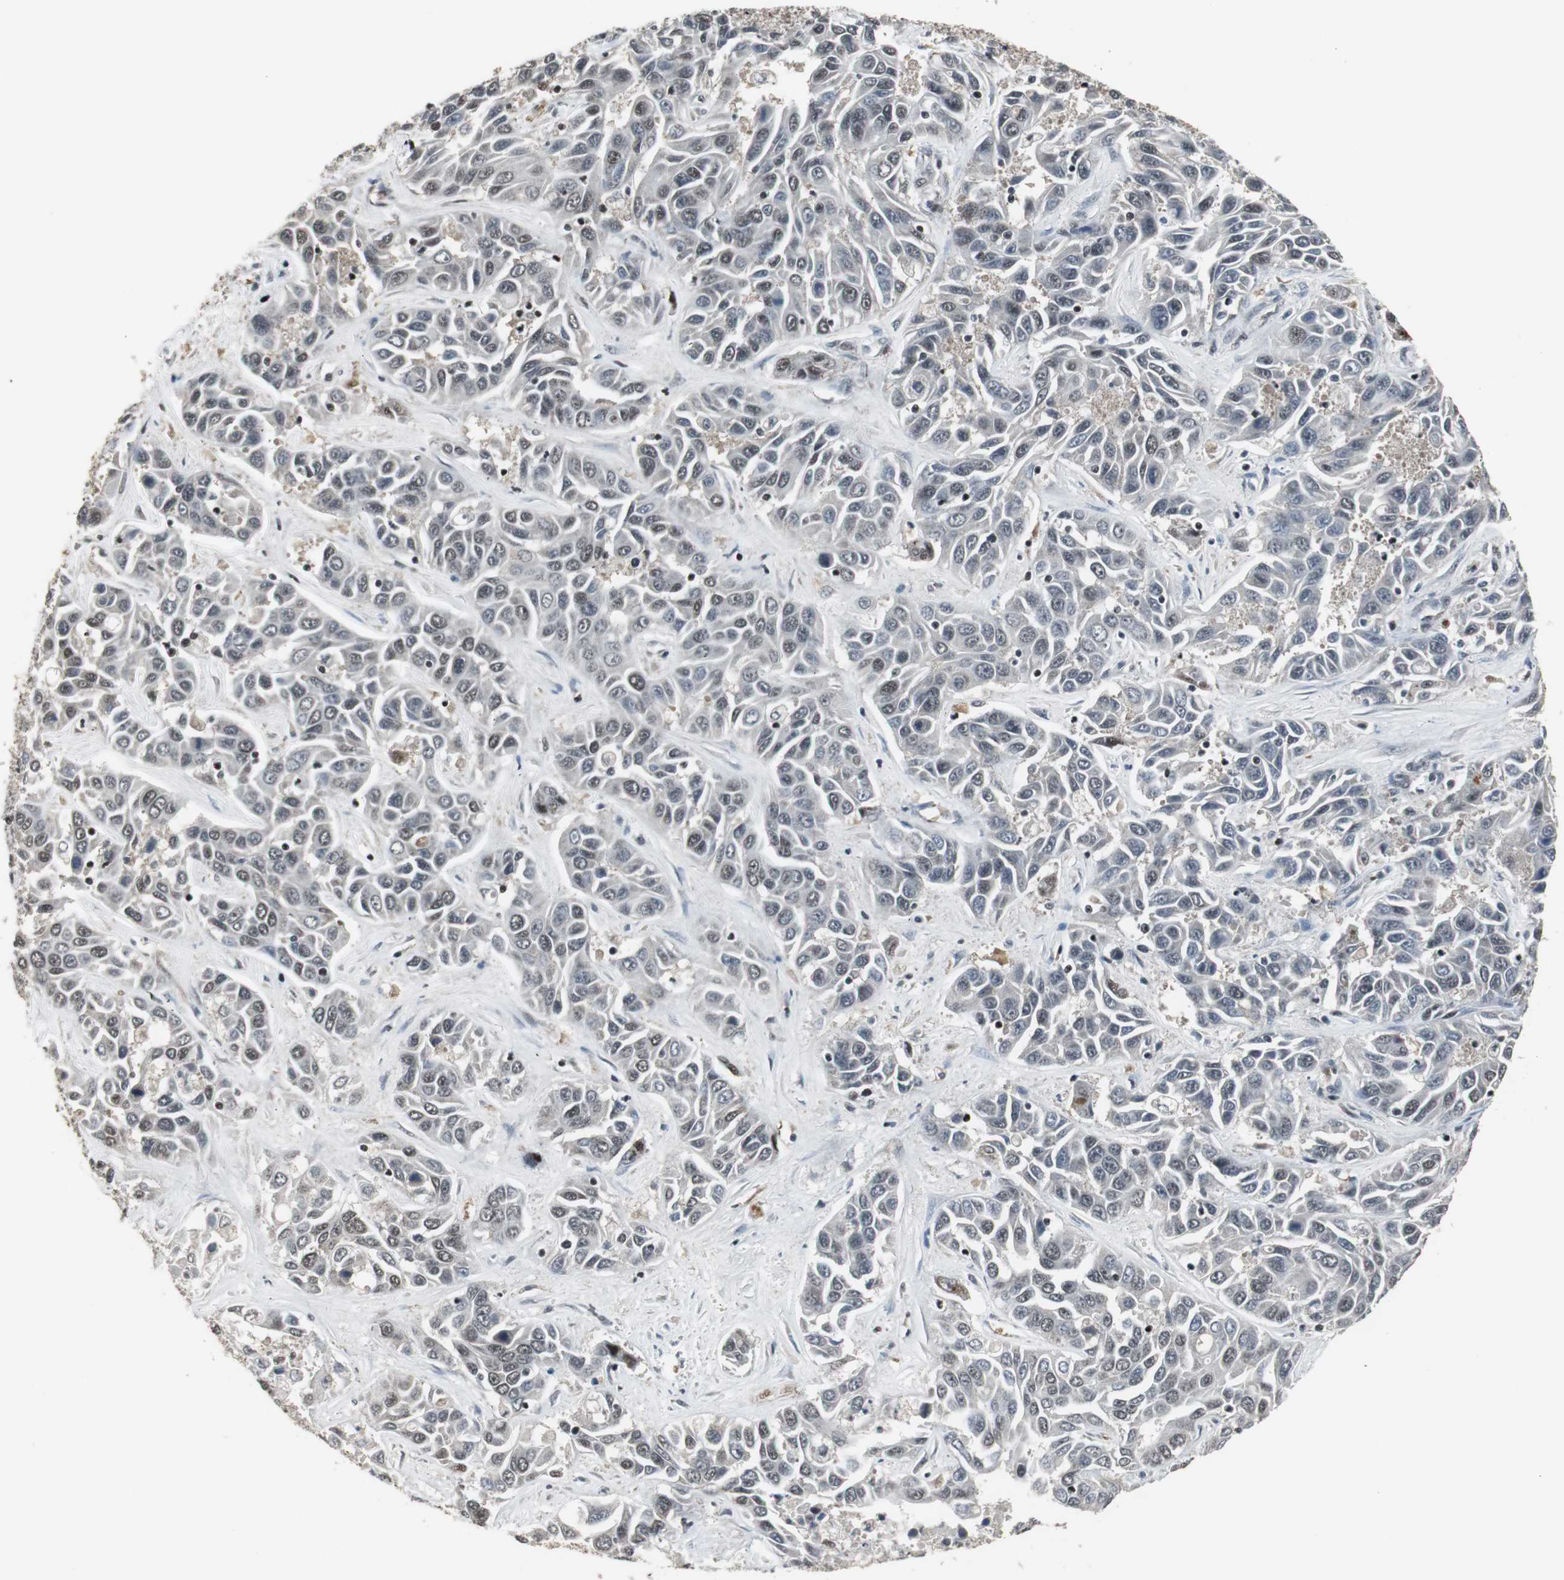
{"staining": {"intensity": "moderate", "quantity": "<25%", "location": "nuclear"}, "tissue": "liver cancer", "cell_type": "Tumor cells", "image_type": "cancer", "snomed": [{"axis": "morphology", "description": "Cholangiocarcinoma"}, {"axis": "topography", "description": "Liver"}], "caption": "Liver cancer (cholangiocarcinoma) was stained to show a protein in brown. There is low levels of moderate nuclear staining in about <25% of tumor cells. (DAB (3,3'-diaminobenzidine) = brown stain, brightfield microscopy at high magnification).", "gene": "TAF5", "patient": {"sex": "female", "age": 52}}